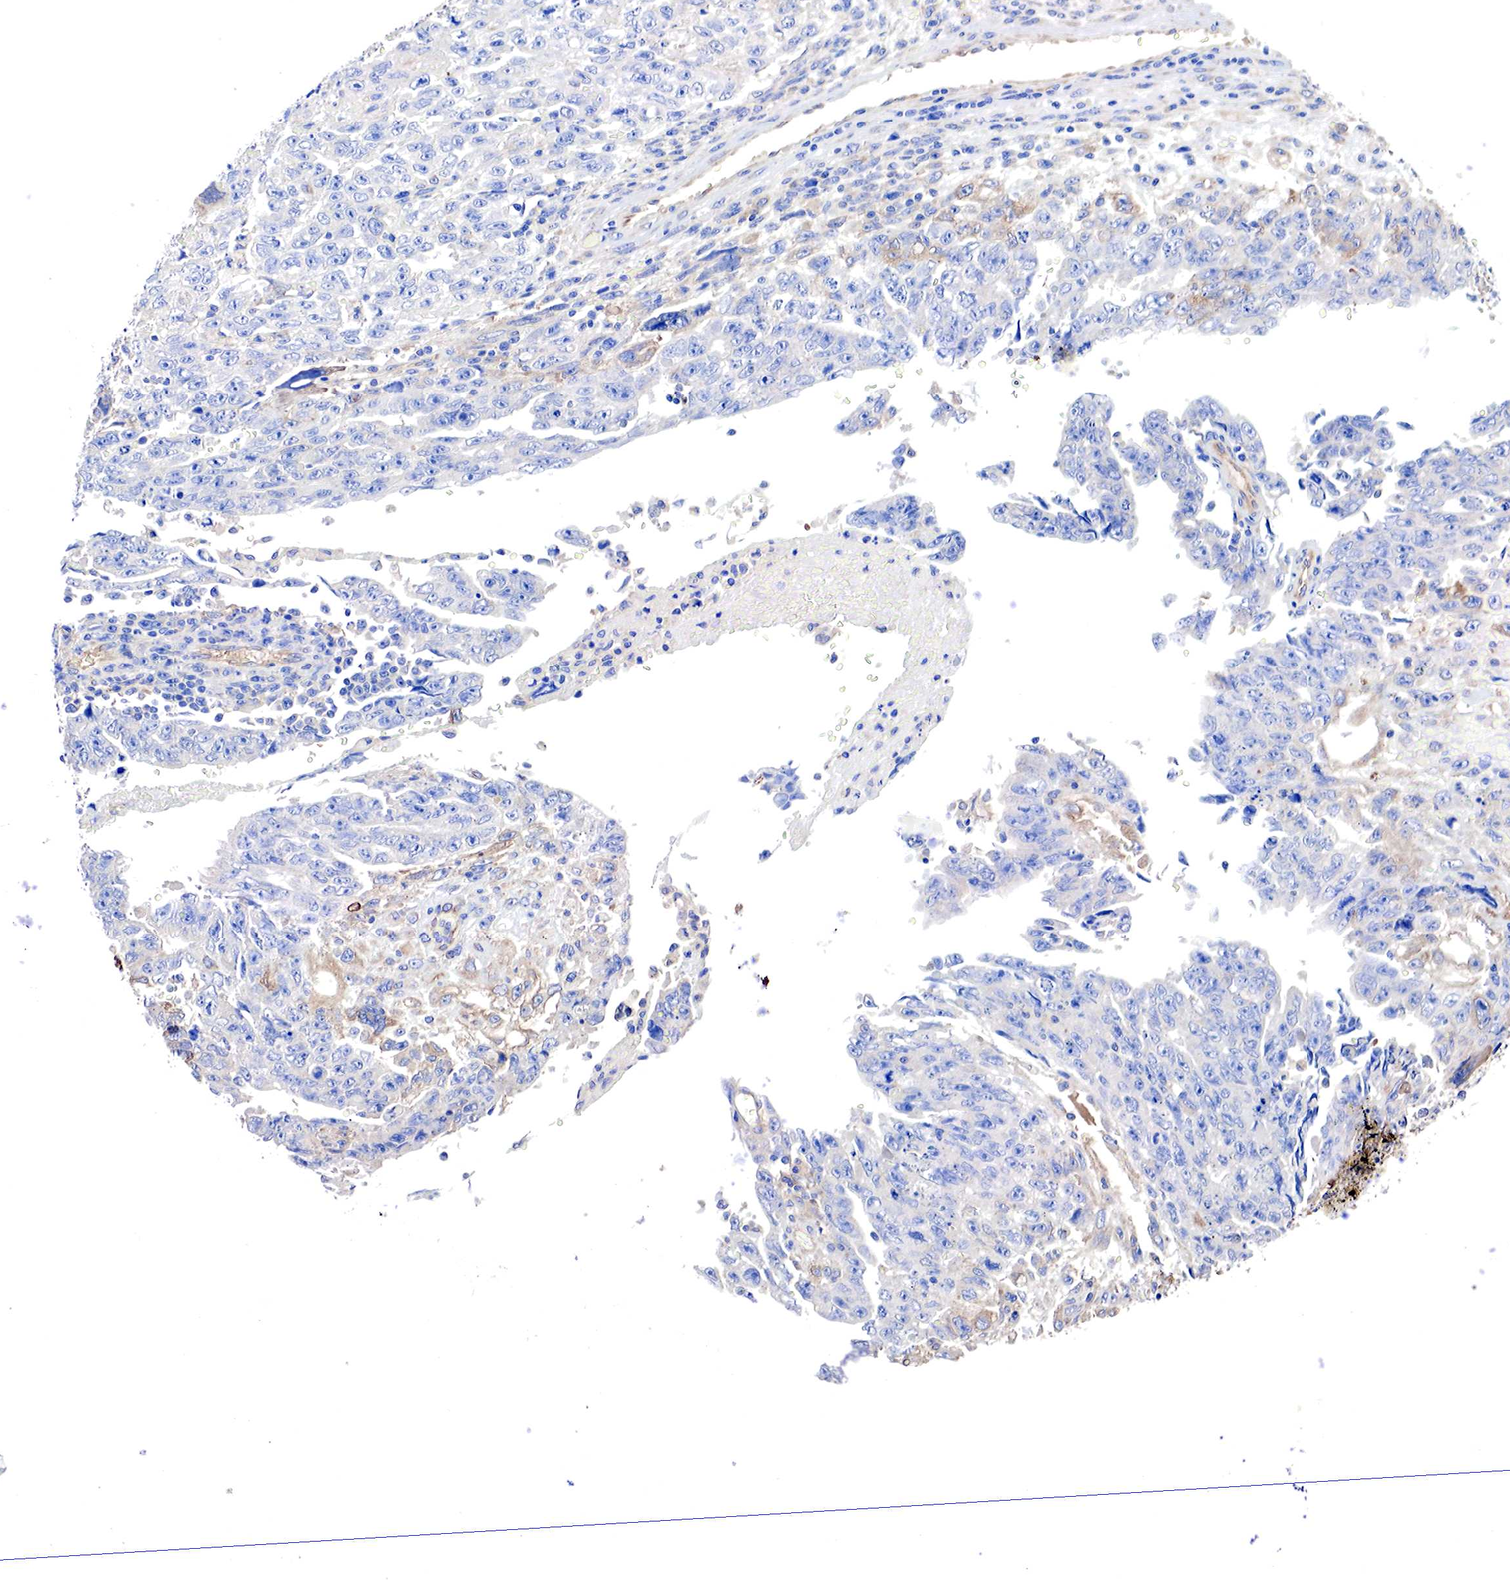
{"staining": {"intensity": "weak", "quantity": "<25%", "location": "cytoplasmic/membranous"}, "tissue": "testis cancer", "cell_type": "Tumor cells", "image_type": "cancer", "snomed": [{"axis": "morphology", "description": "Carcinoma, Embryonal, NOS"}, {"axis": "topography", "description": "Testis"}], "caption": "Immunohistochemistry micrograph of neoplastic tissue: embryonal carcinoma (testis) stained with DAB demonstrates no significant protein positivity in tumor cells.", "gene": "RDX", "patient": {"sex": "male", "age": 28}}